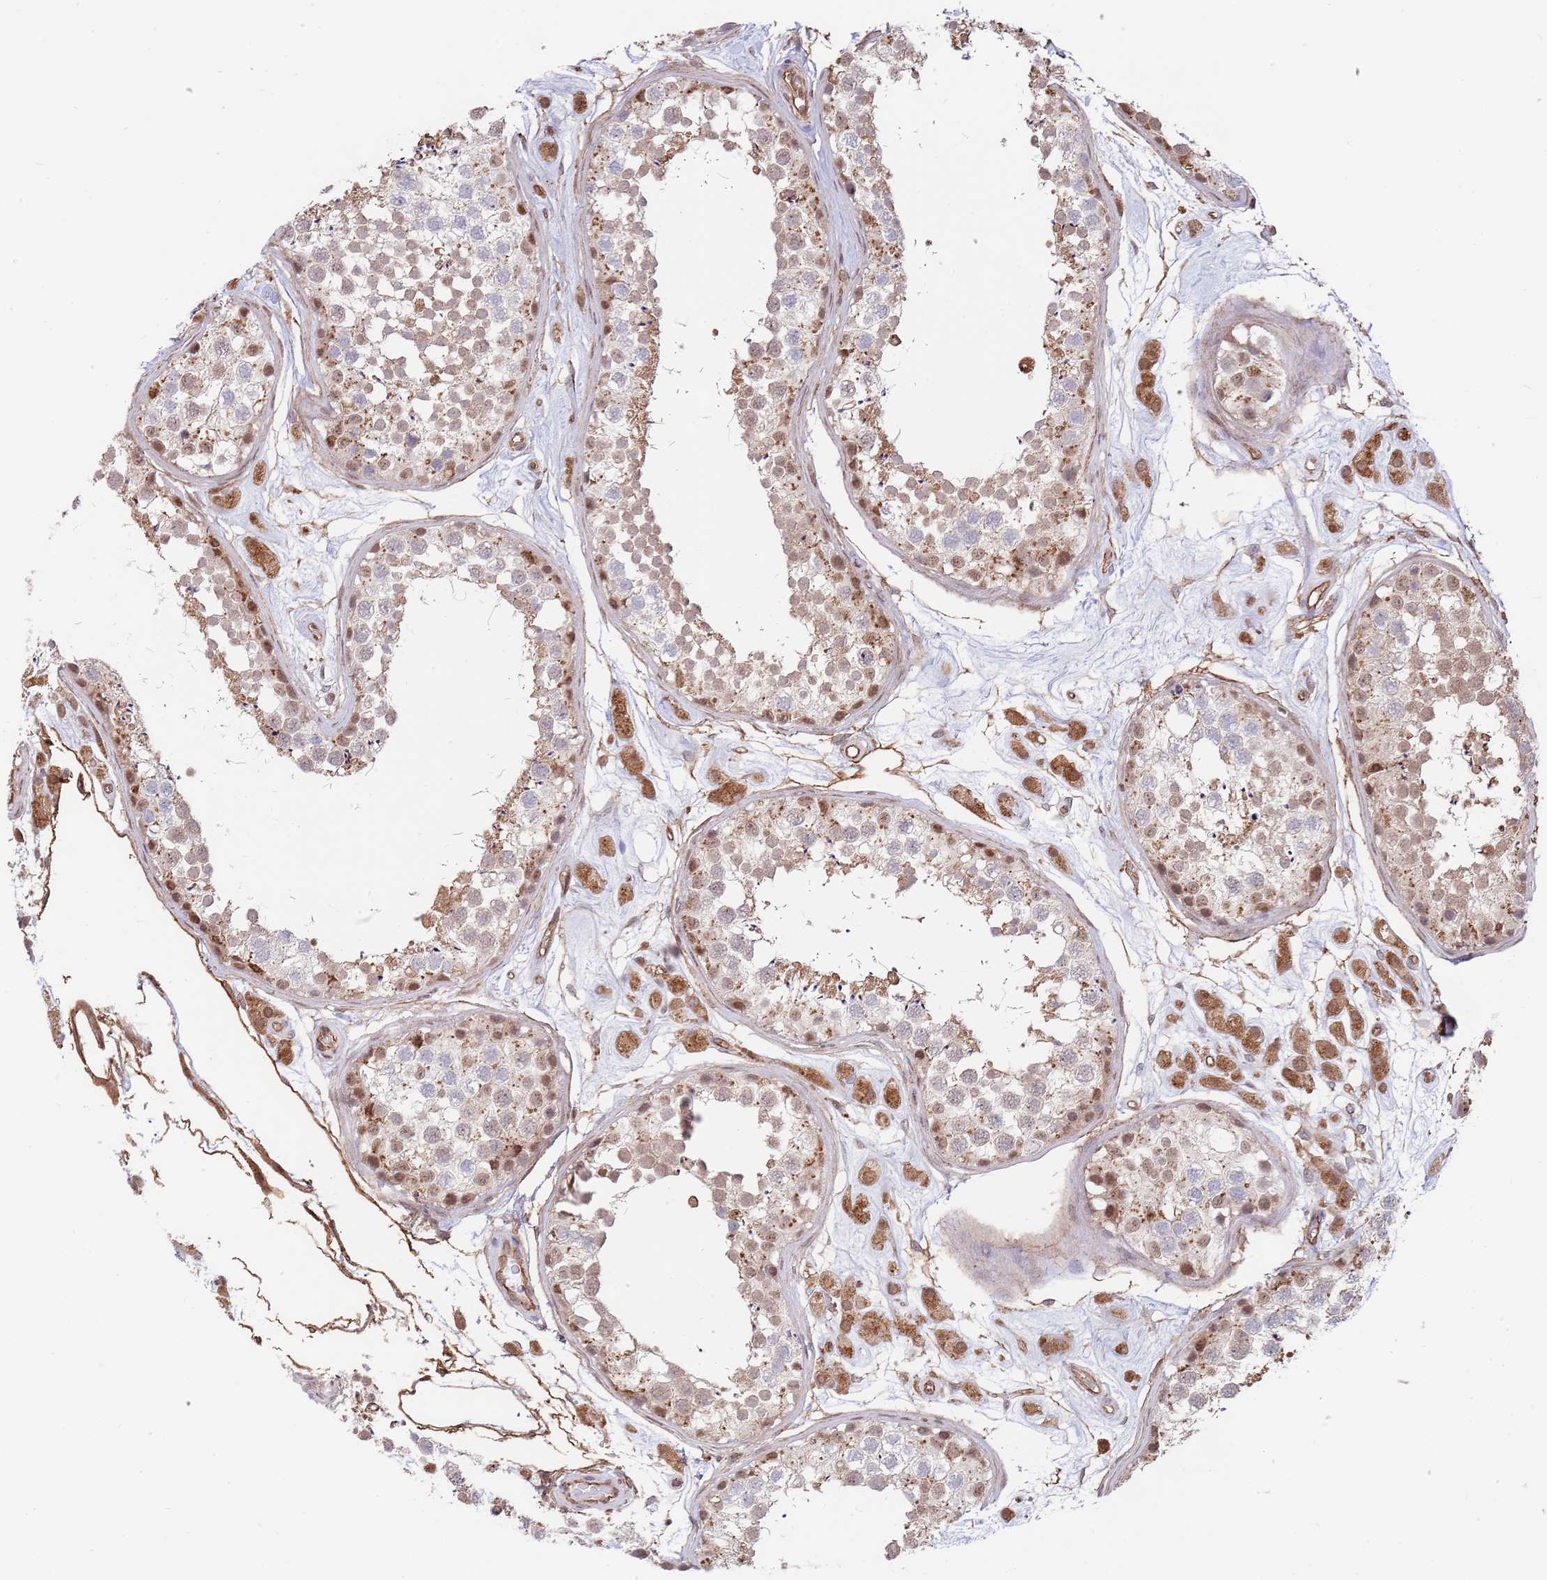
{"staining": {"intensity": "moderate", "quantity": ">75%", "location": "cytoplasmic/membranous,nuclear"}, "tissue": "testis", "cell_type": "Cells in seminiferous ducts", "image_type": "normal", "snomed": [{"axis": "morphology", "description": "Normal tissue, NOS"}, {"axis": "topography", "description": "Testis"}], "caption": "Brown immunohistochemical staining in normal testis demonstrates moderate cytoplasmic/membranous,nuclear positivity in approximately >75% of cells in seminiferous ducts. The protein of interest is shown in brown color, while the nuclei are stained blue.", "gene": "BPNT1", "patient": {"sex": "male", "age": 25}}